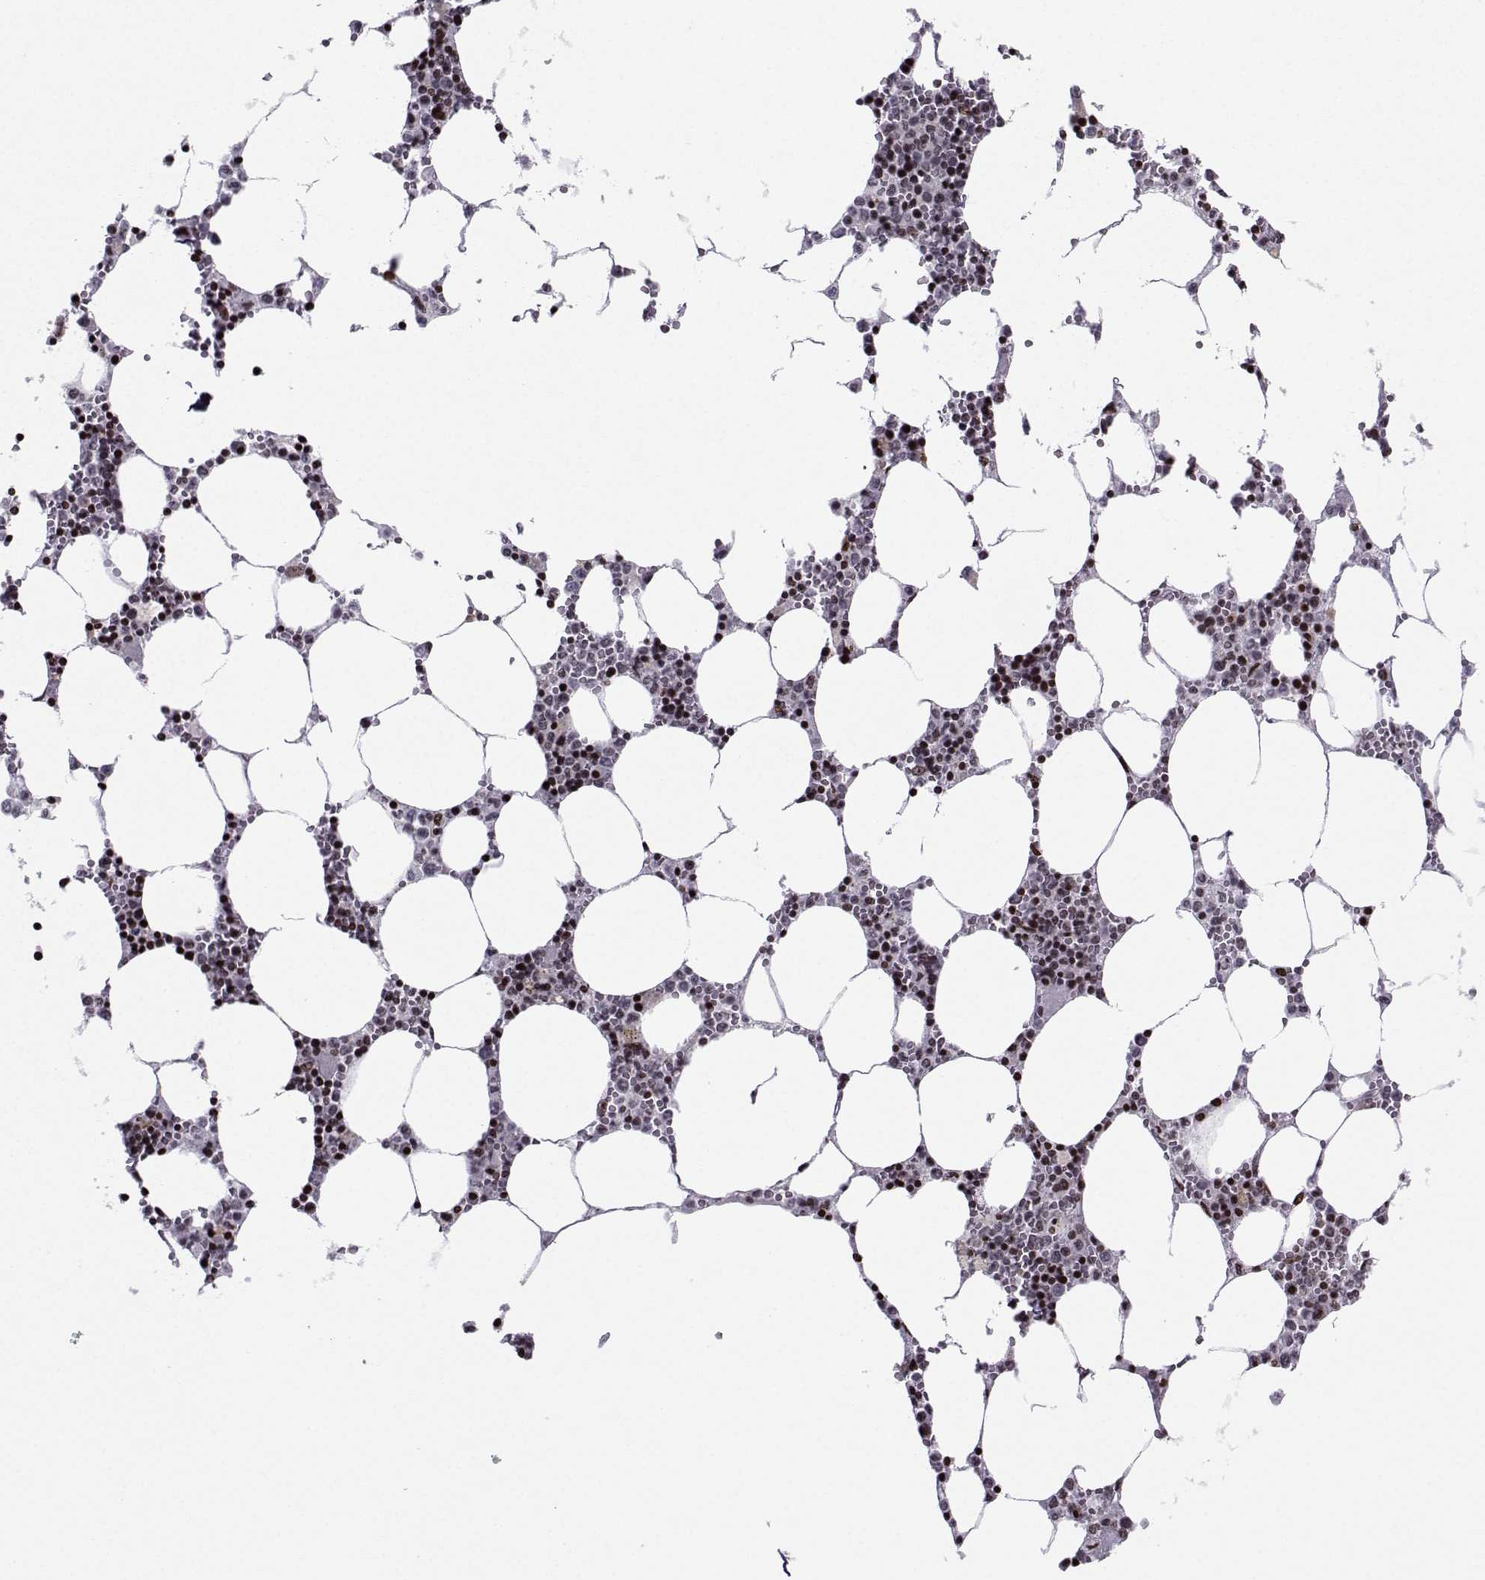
{"staining": {"intensity": "negative", "quantity": "none", "location": "none"}, "tissue": "bone marrow", "cell_type": "Hematopoietic cells", "image_type": "normal", "snomed": [{"axis": "morphology", "description": "Normal tissue, NOS"}, {"axis": "topography", "description": "Bone marrow"}], "caption": "This is an immunohistochemistry (IHC) micrograph of unremarkable bone marrow. There is no expression in hematopoietic cells.", "gene": "ZNF19", "patient": {"sex": "female", "age": 64}}